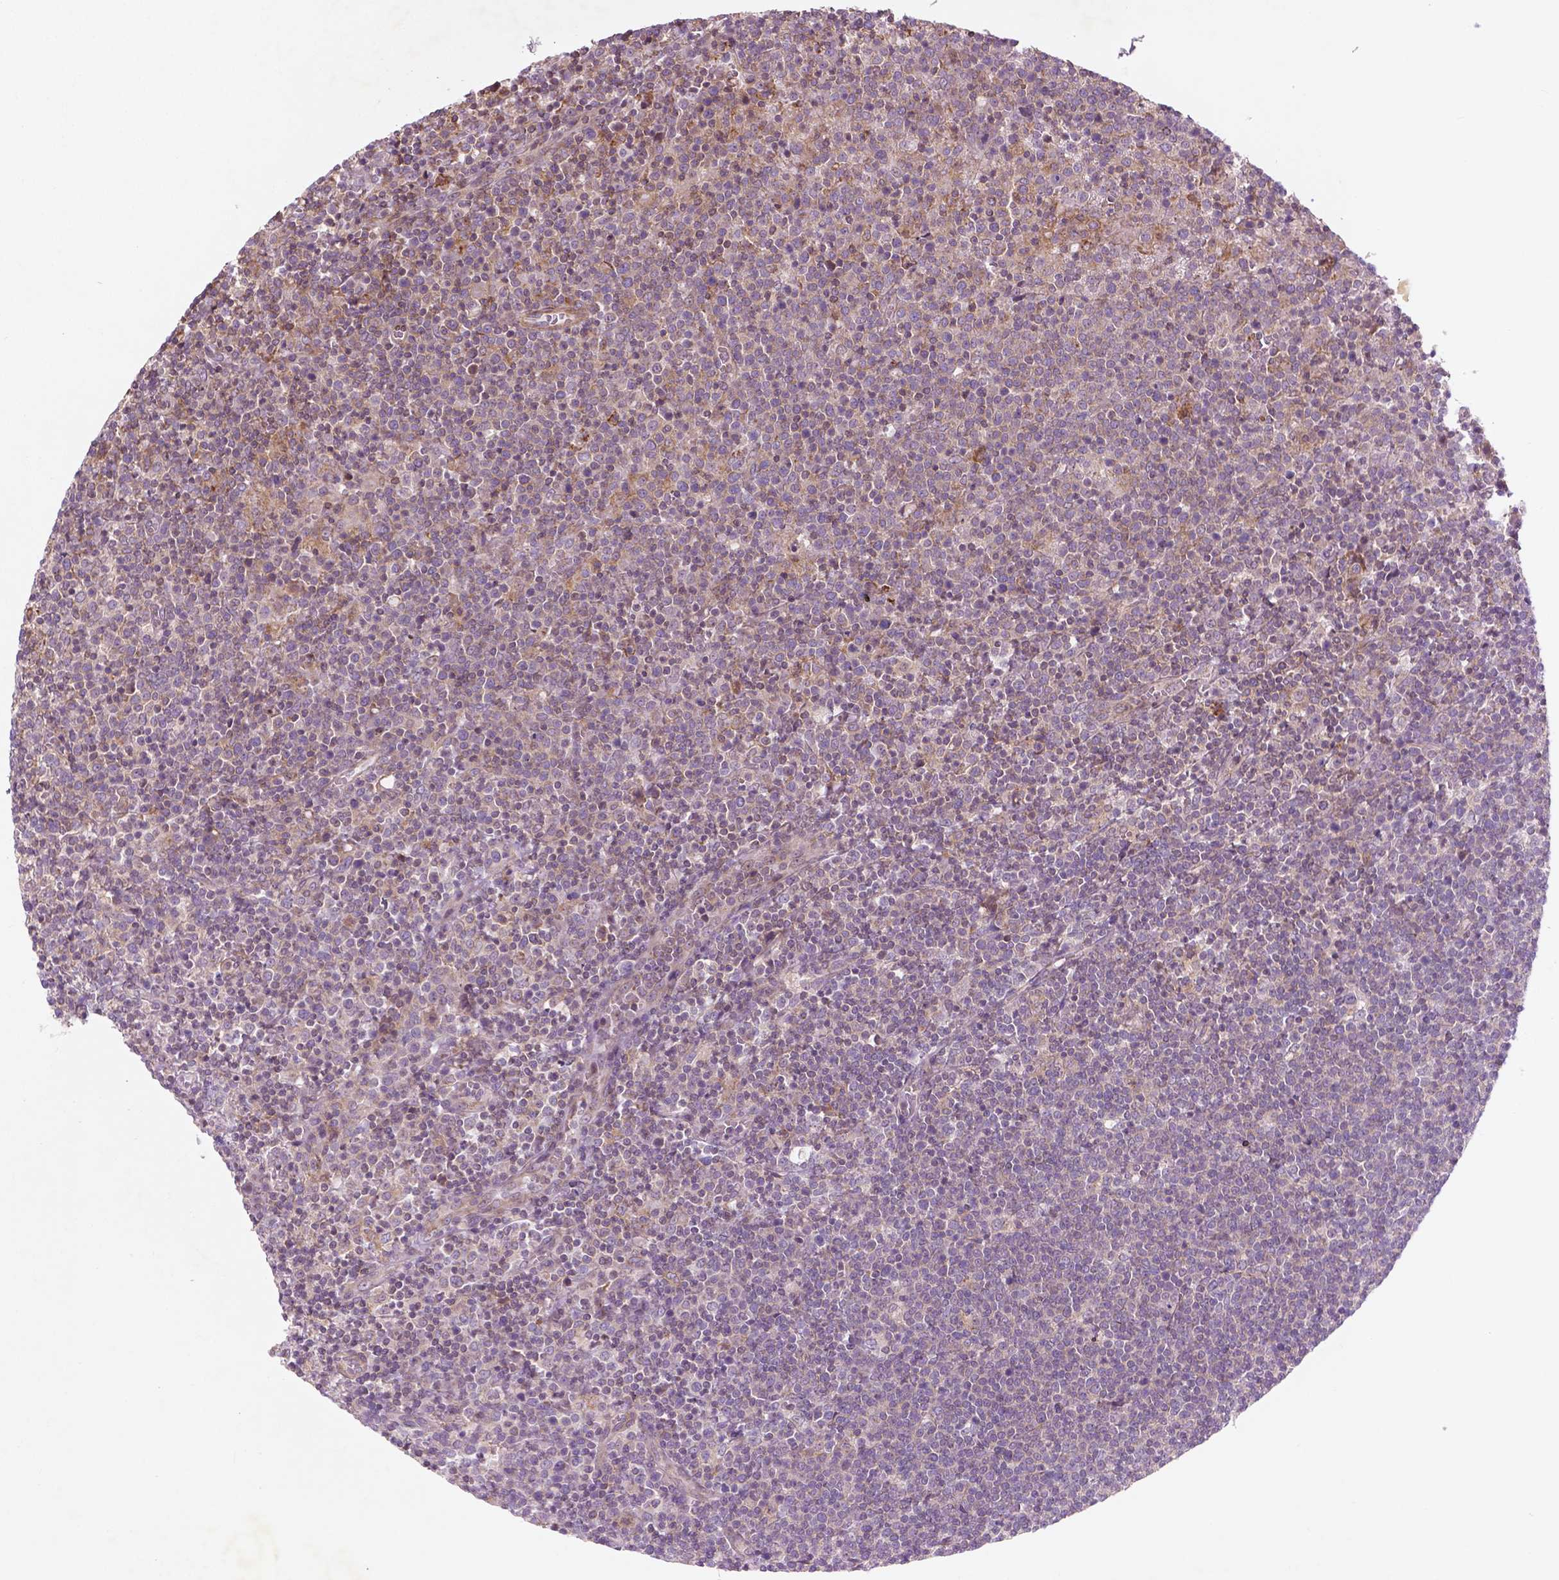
{"staining": {"intensity": "negative", "quantity": "none", "location": "none"}, "tissue": "lymphoma", "cell_type": "Tumor cells", "image_type": "cancer", "snomed": [{"axis": "morphology", "description": "Malignant lymphoma, non-Hodgkin's type, High grade"}, {"axis": "topography", "description": "Lymph node"}], "caption": "Lymphoma was stained to show a protein in brown. There is no significant positivity in tumor cells.", "gene": "TCHP", "patient": {"sex": "male", "age": 61}}